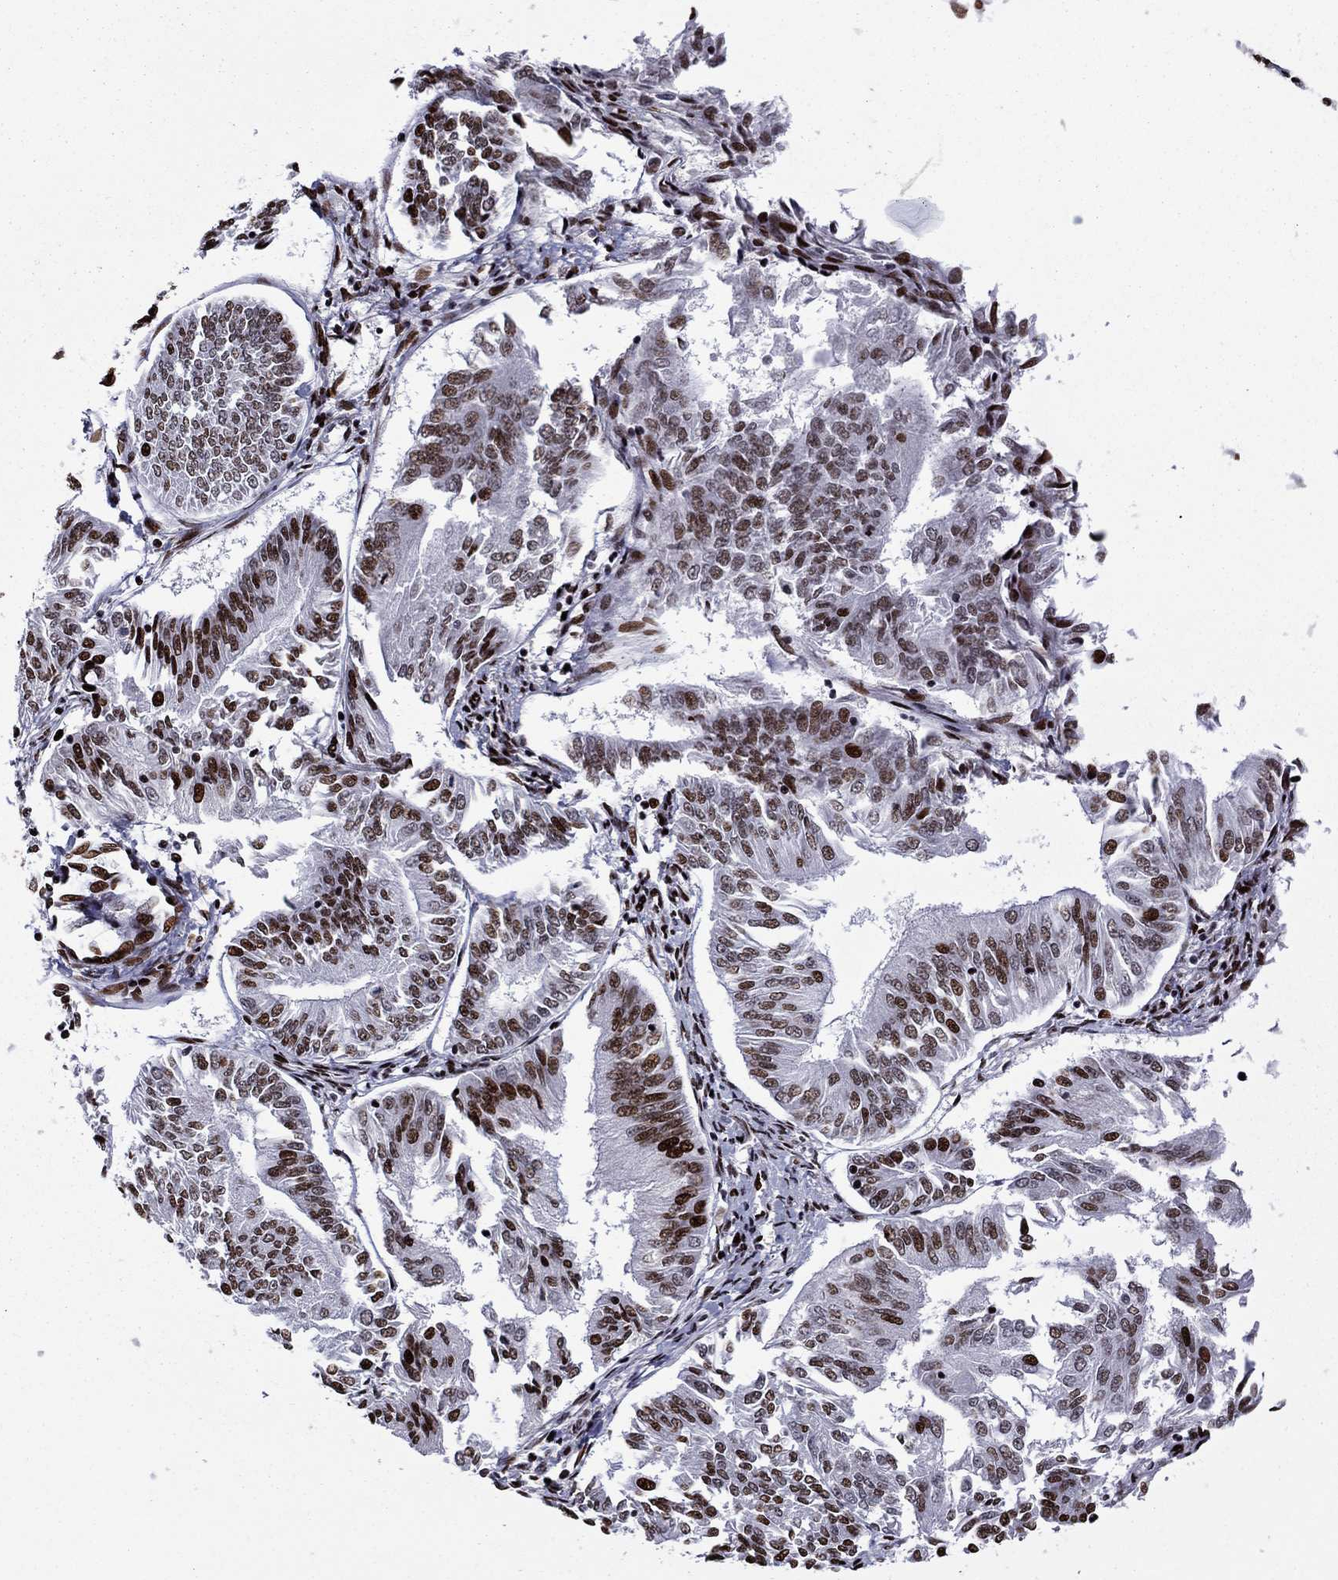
{"staining": {"intensity": "strong", "quantity": ">75%", "location": "nuclear"}, "tissue": "endometrial cancer", "cell_type": "Tumor cells", "image_type": "cancer", "snomed": [{"axis": "morphology", "description": "Adenocarcinoma, NOS"}, {"axis": "topography", "description": "Endometrium"}], "caption": "Adenocarcinoma (endometrial) stained with a brown dye reveals strong nuclear positive expression in about >75% of tumor cells.", "gene": "LIMK1", "patient": {"sex": "female", "age": 58}}